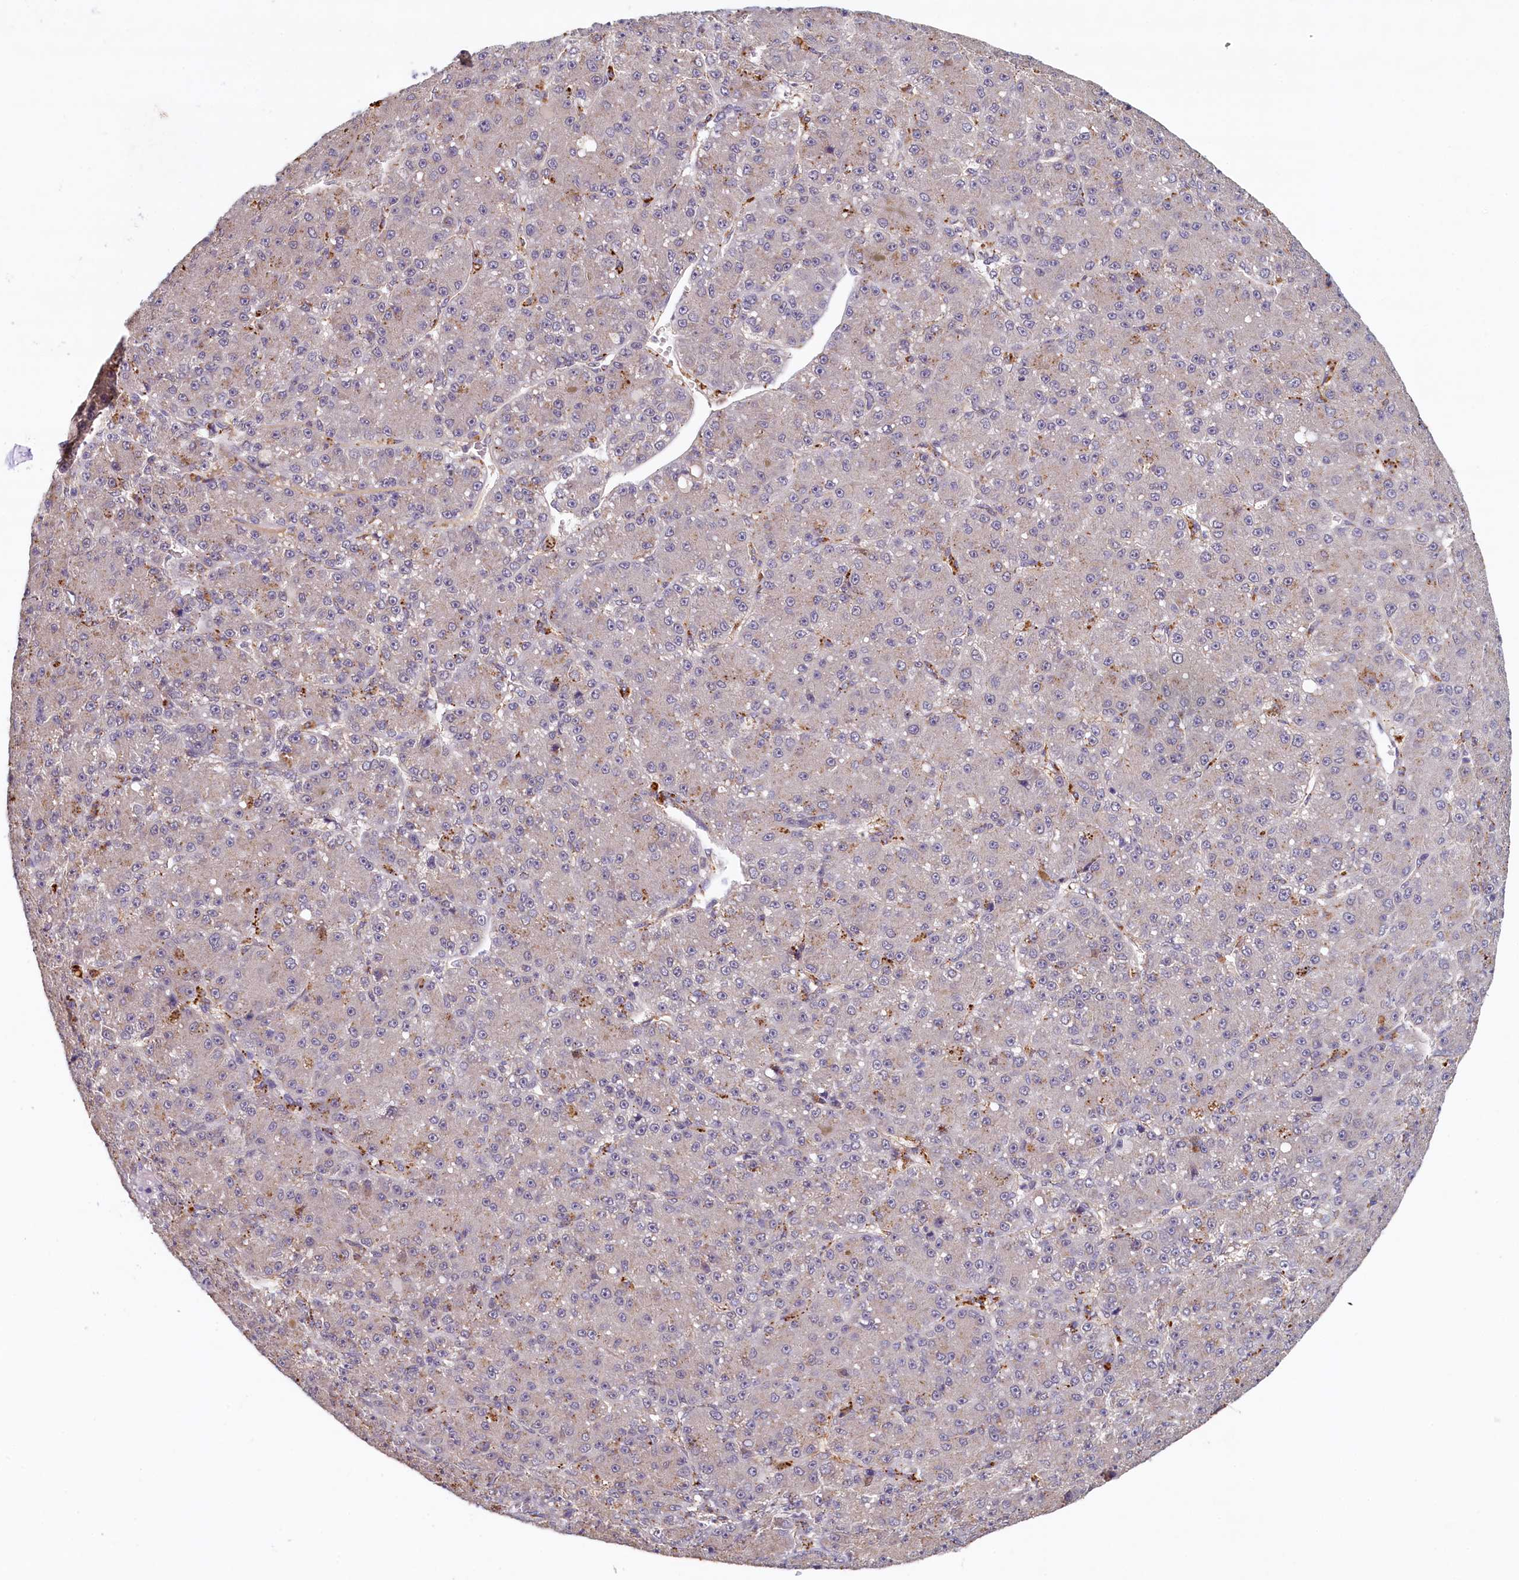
{"staining": {"intensity": "negative", "quantity": "none", "location": "none"}, "tissue": "liver cancer", "cell_type": "Tumor cells", "image_type": "cancer", "snomed": [{"axis": "morphology", "description": "Carcinoma, Hepatocellular, NOS"}, {"axis": "topography", "description": "Liver"}], "caption": "Immunohistochemistry (IHC) of human hepatocellular carcinoma (liver) reveals no staining in tumor cells.", "gene": "NUBP2", "patient": {"sex": "male", "age": 67}}